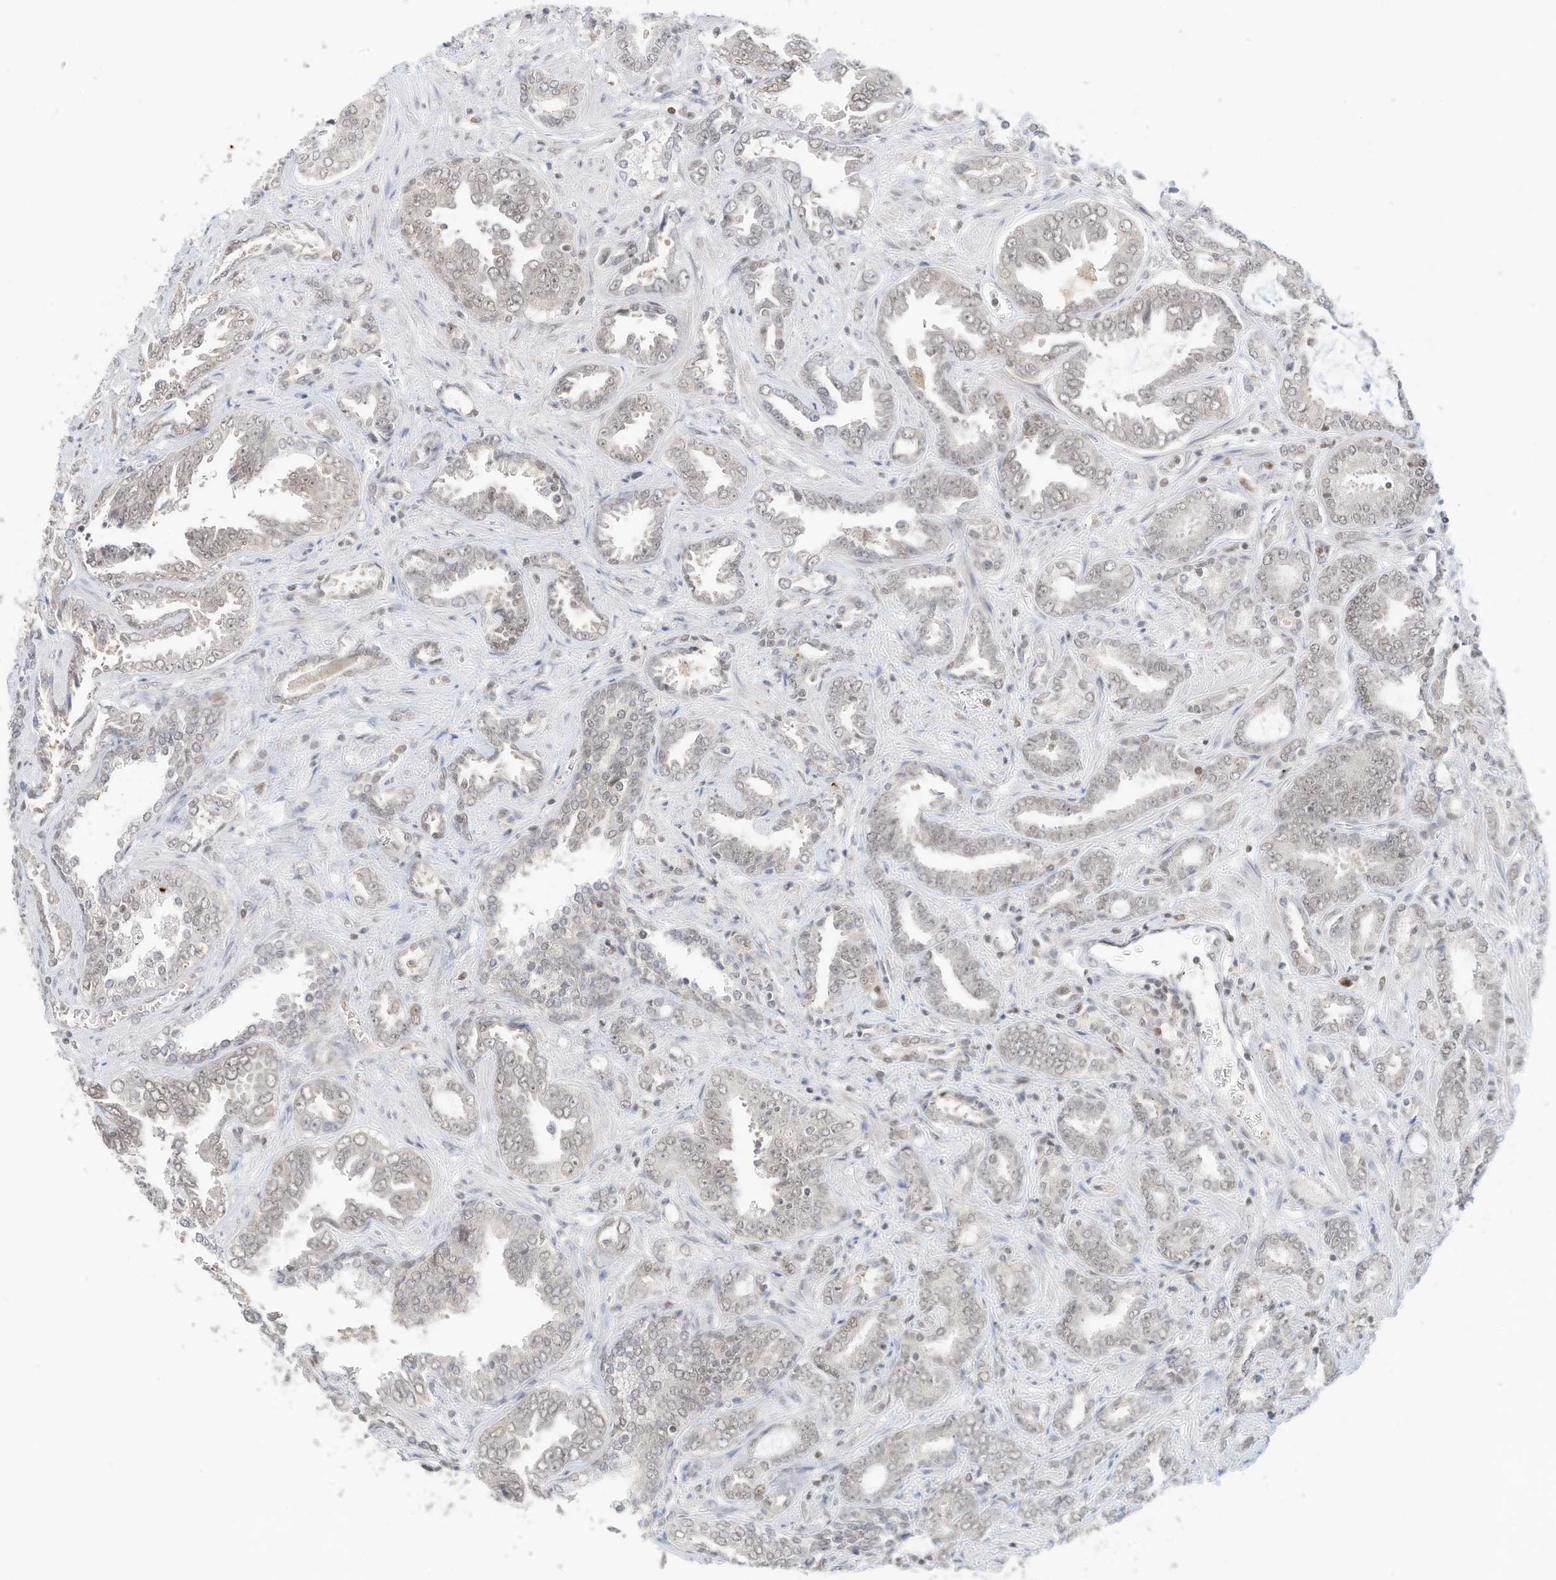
{"staining": {"intensity": "weak", "quantity": "25%-75%", "location": "nuclear"}, "tissue": "prostate cancer", "cell_type": "Tumor cells", "image_type": "cancer", "snomed": [{"axis": "morphology", "description": "Adenocarcinoma, High grade"}, {"axis": "topography", "description": "Prostate and seminal vesicle, NOS"}], "caption": "Protein staining of high-grade adenocarcinoma (prostate) tissue shows weak nuclear expression in about 25%-75% of tumor cells.", "gene": "OGT", "patient": {"sex": "male", "age": 67}}